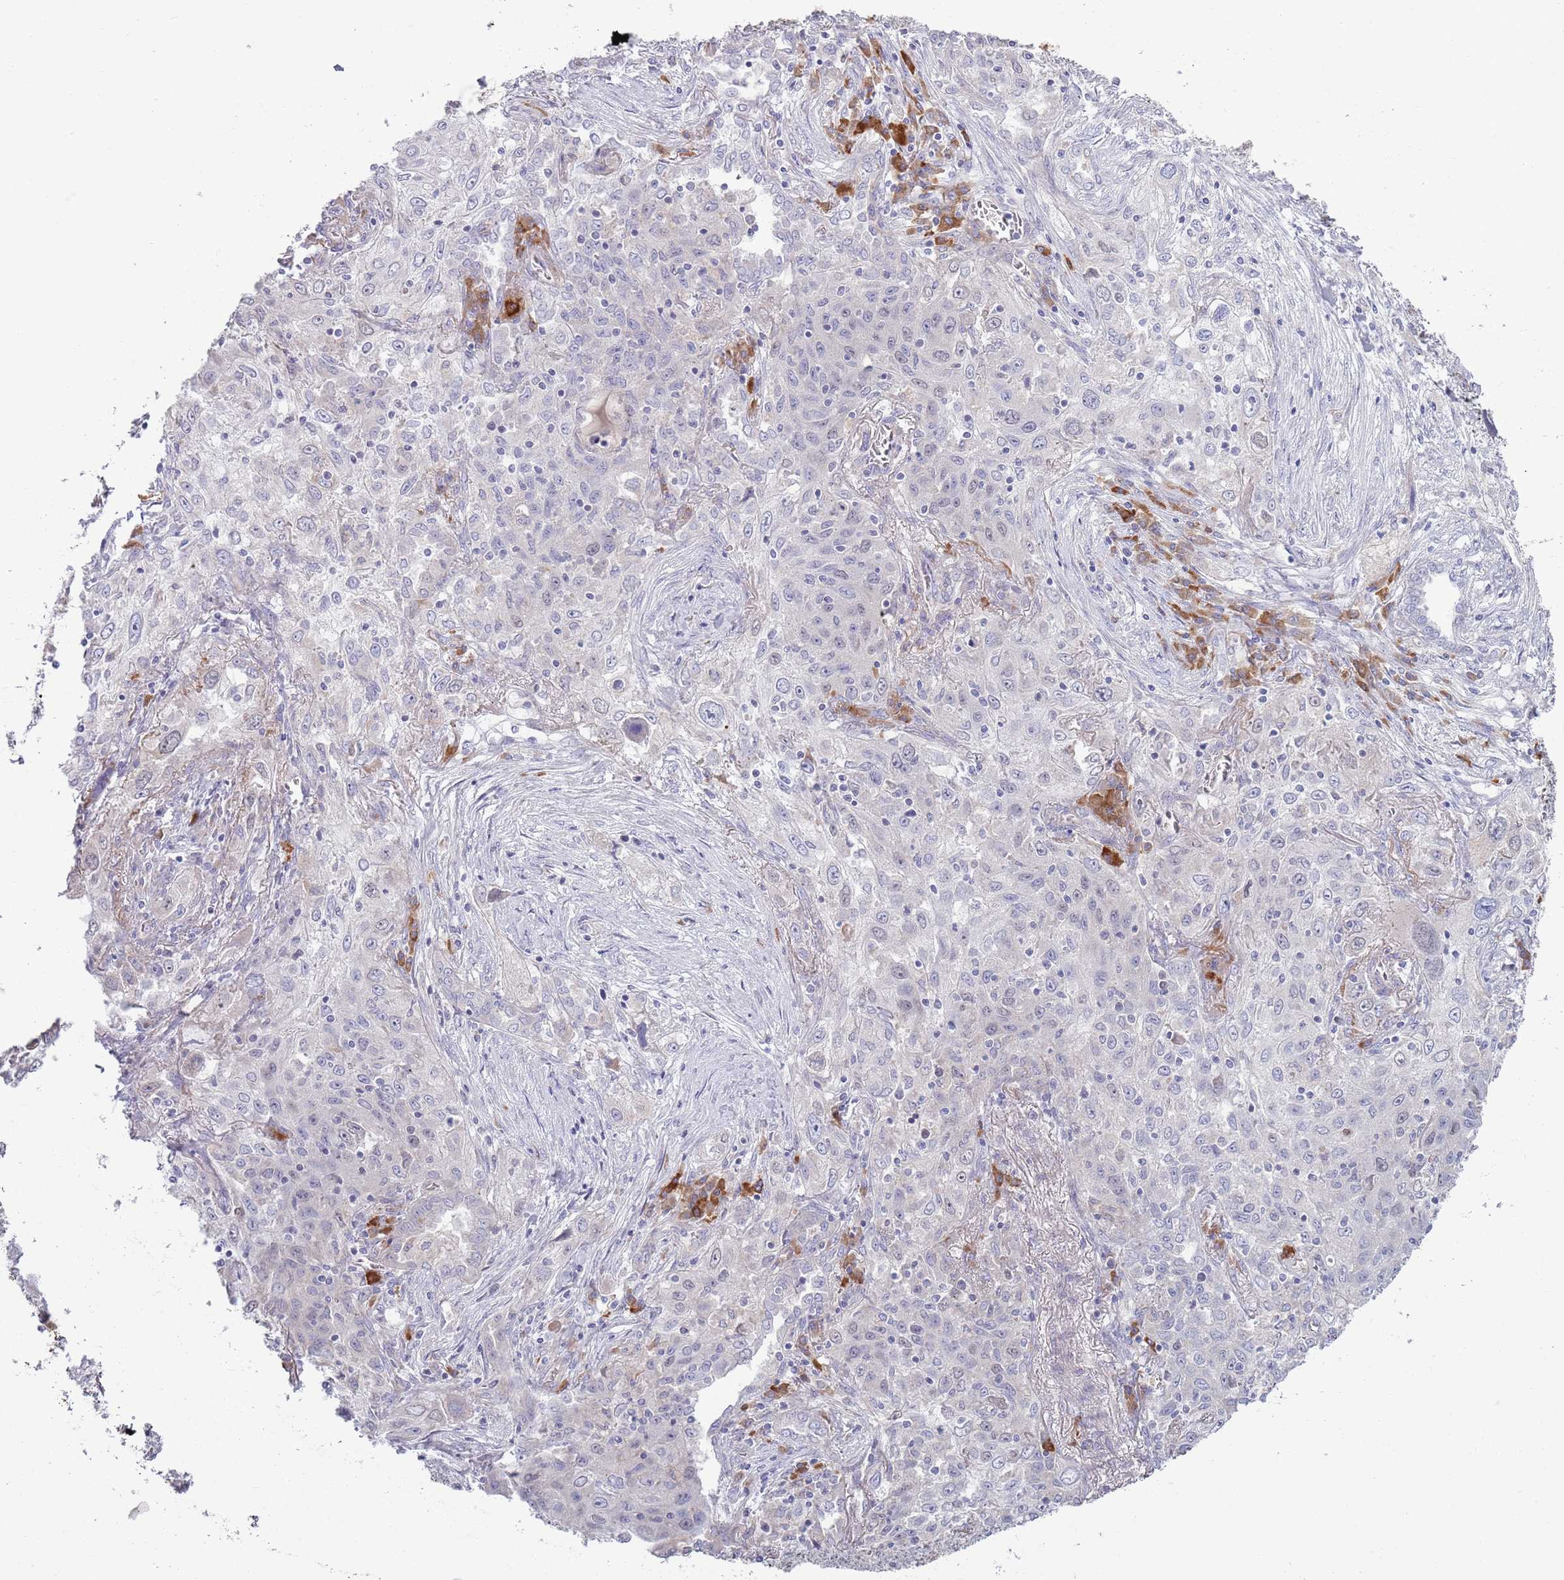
{"staining": {"intensity": "negative", "quantity": "none", "location": "none"}, "tissue": "lung cancer", "cell_type": "Tumor cells", "image_type": "cancer", "snomed": [{"axis": "morphology", "description": "Squamous cell carcinoma, NOS"}, {"axis": "topography", "description": "Lung"}], "caption": "Immunohistochemical staining of lung cancer (squamous cell carcinoma) reveals no significant expression in tumor cells. (Brightfield microscopy of DAB immunohistochemistry (IHC) at high magnification).", "gene": "LTB", "patient": {"sex": "female", "age": 69}}